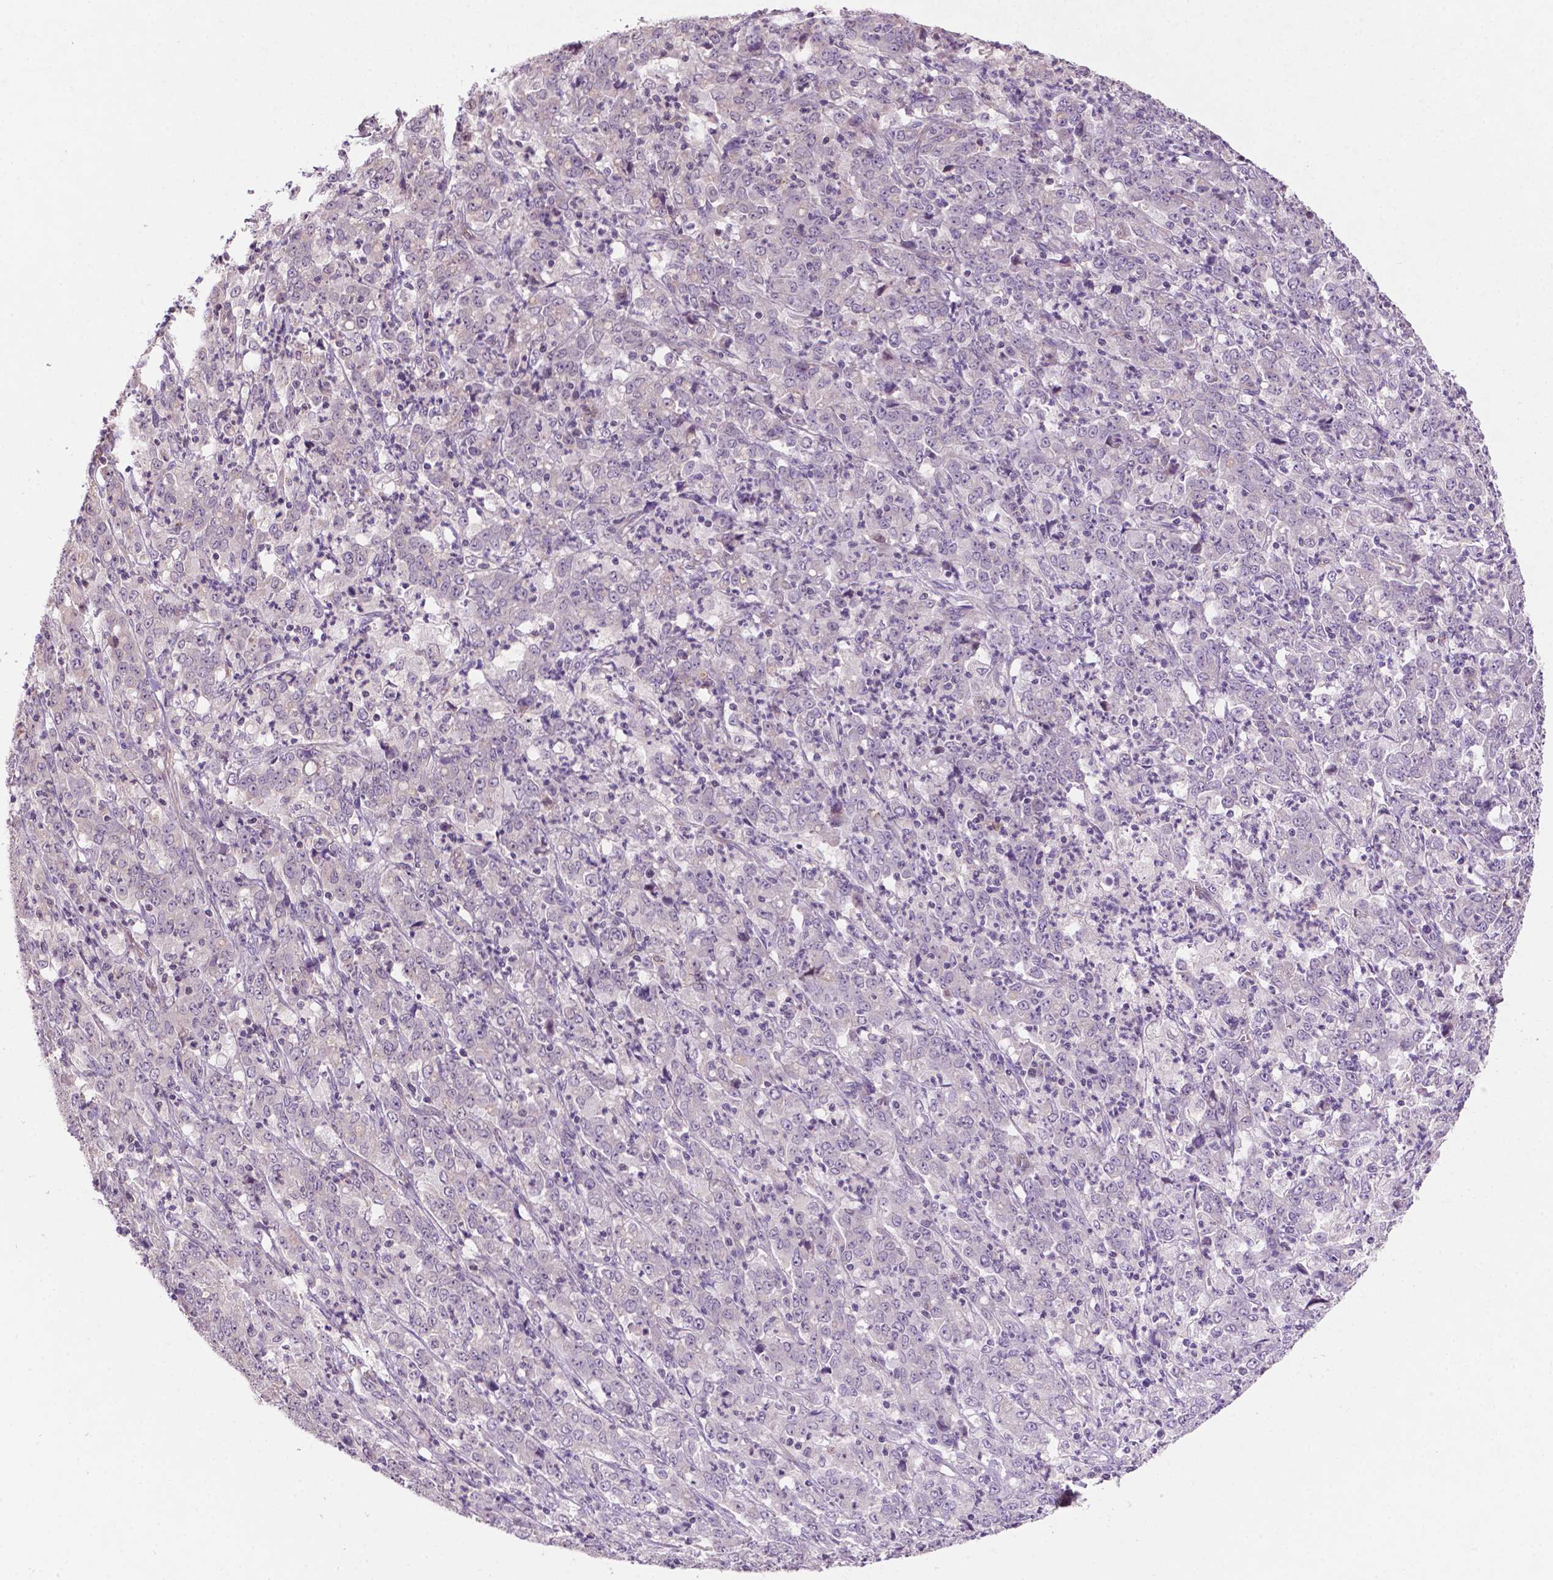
{"staining": {"intensity": "negative", "quantity": "none", "location": "none"}, "tissue": "stomach cancer", "cell_type": "Tumor cells", "image_type": "cancer", "snomed": [{"axis": "morphology", "description": "Adenocarcinoma, NOS"}, {"axis": "topography", "description": "Stomach, lower"}], "caption": "High power microscopy image of an IHC micrograph of stomach cancer (adenocarcinoma), revealing no significant staining in tumor cells.", "gene": "ARL5C", "patient": {"sex": "female", "age": 71}}